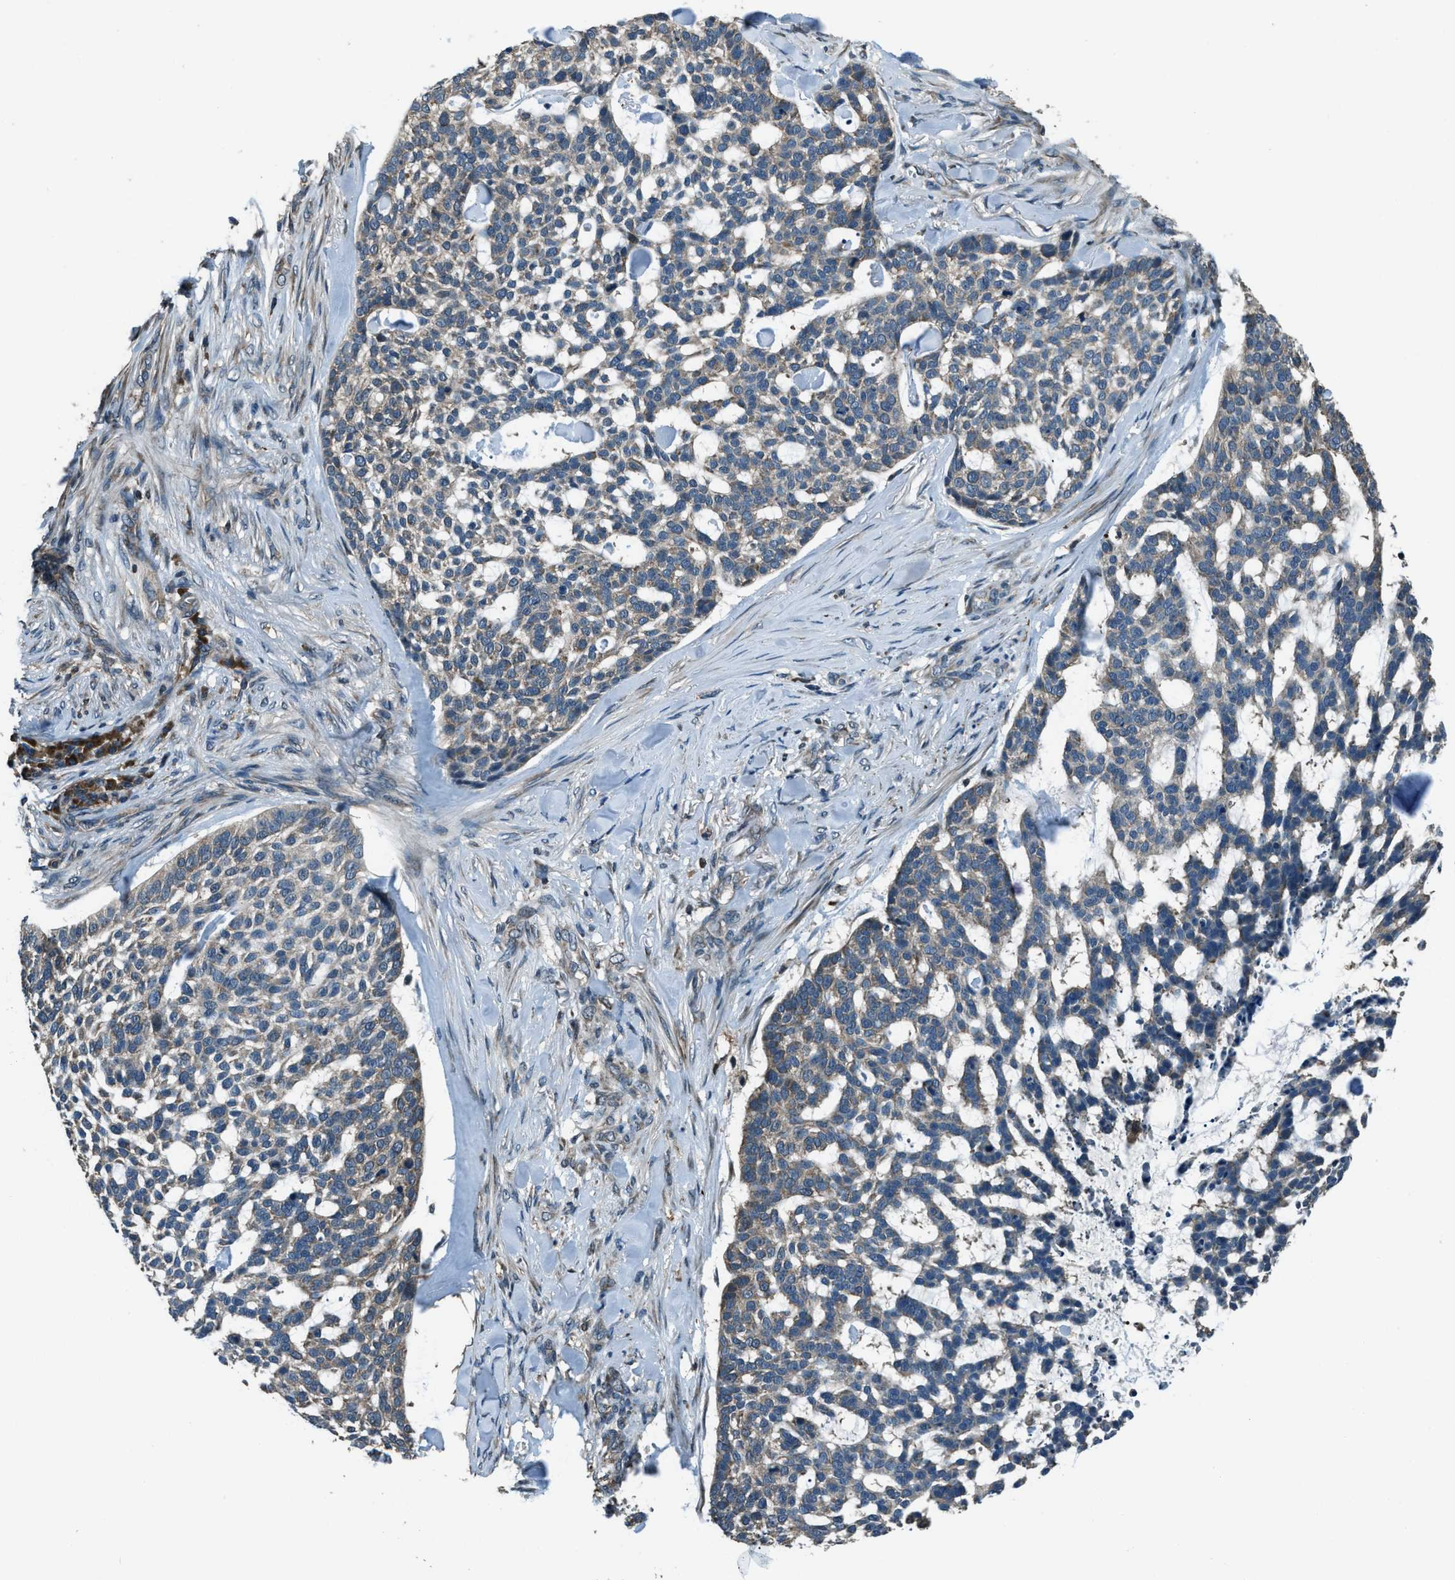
{"staining": {"intensity": "weak", "quantity": "<25%", "location": "cytoplasmic/membranous"}, "tissue": "skin cancer", "cell_type": "Tumor cells", "image_type": "cancer", "snomed": [{"axis": "morphology", "description": "Basal cell carcinoma"}, {"axis": "topography", "description": "Skin"}], "caption": "IHC micrograph of skin cancer (basal cell carcinoma) stained for a protein (brown), which displays no positivity in tumor cells. The staining was performed using DAB to visualize the protein expression in brown, while the nuclei were stained in blue with hematoxylin (Magnification: 20x).", "gene": "TRIM4", "patient": {"sex": "female", "age": 64}}